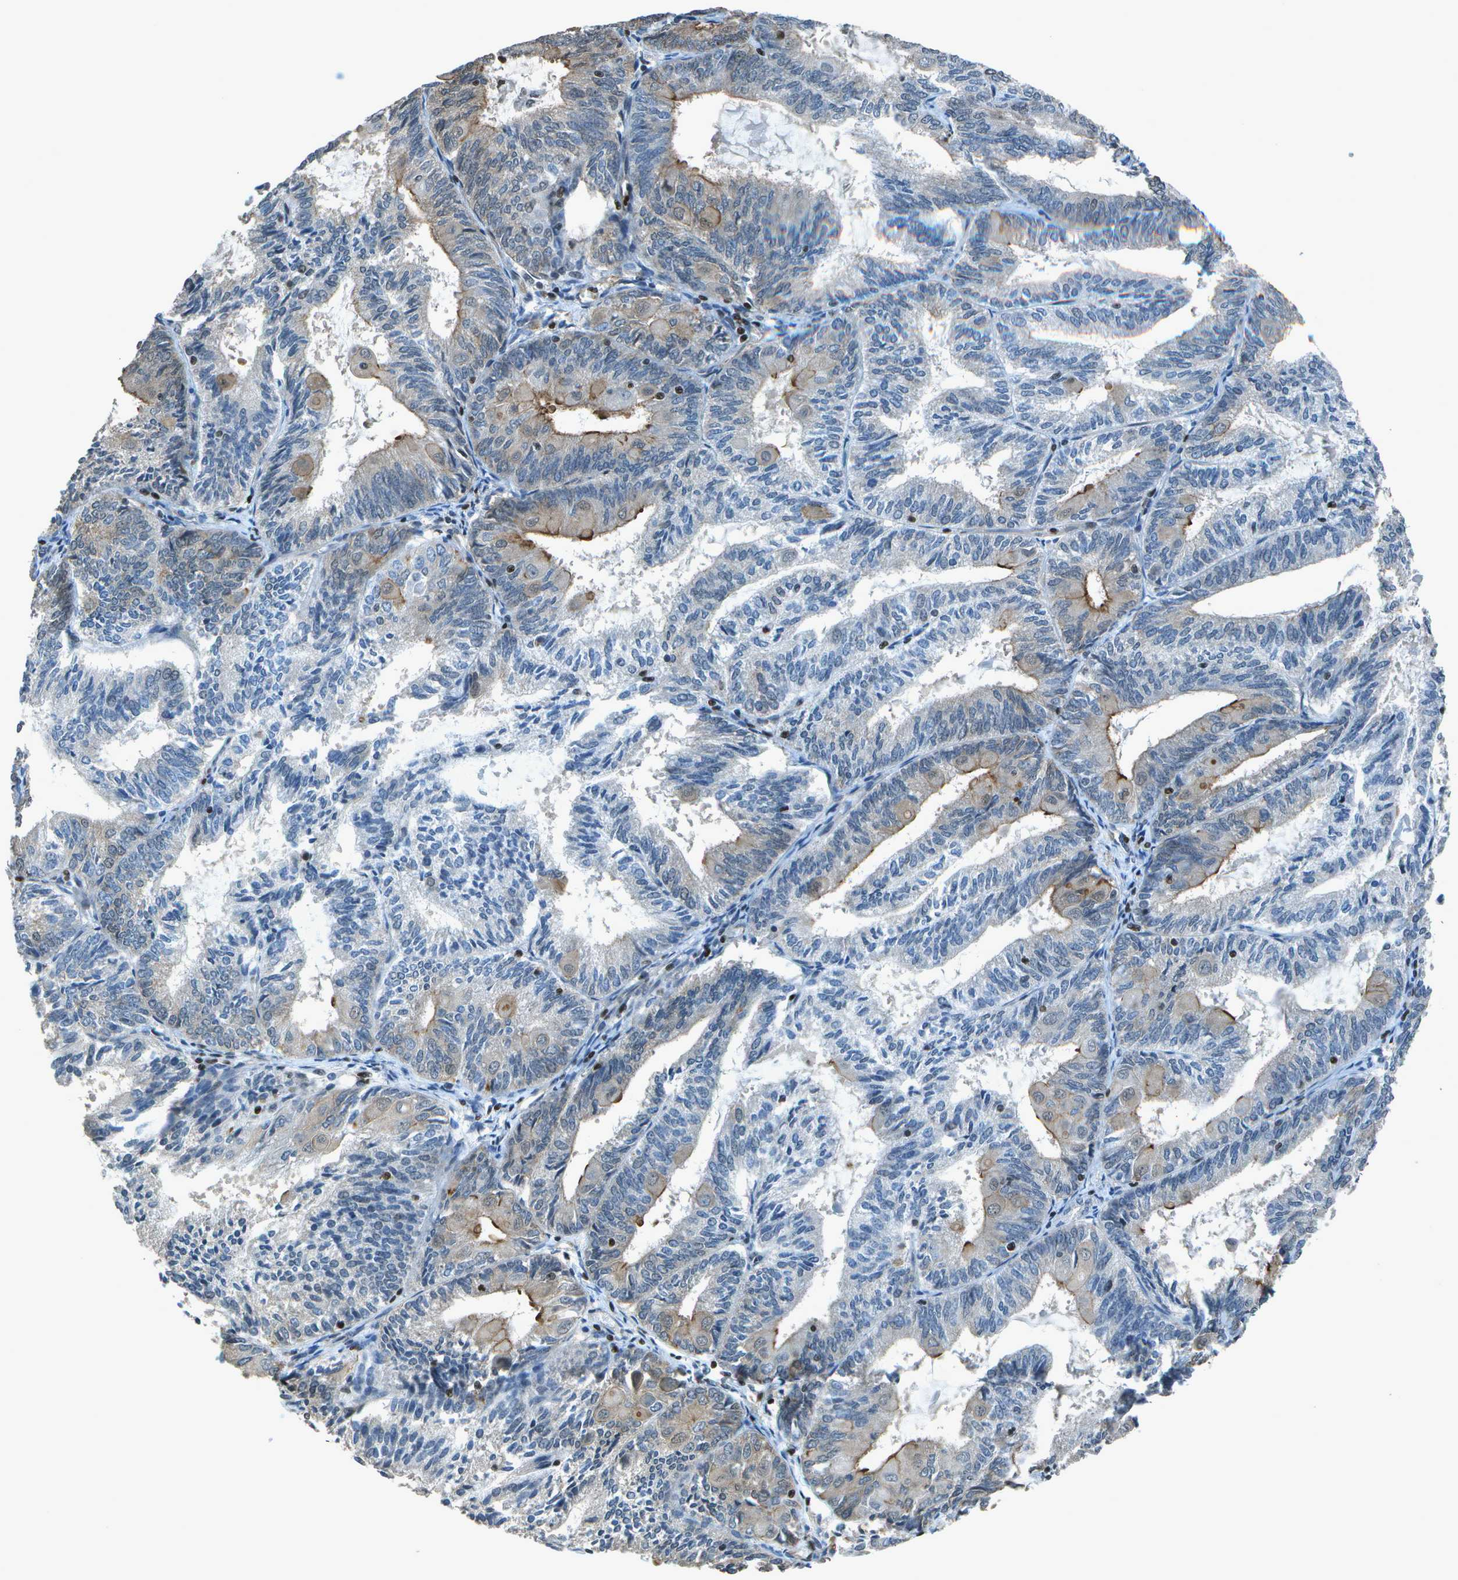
{"staining": {"intensity": "moderate", "quantity": "<25%", "location": "cytoplasmic/membranous"}, "tissue": "endometrial cancer", "cell_type": "Tumor cells", "image_type": "cancer", "snomed": [{"axis": "morphology", "description": "Adenocarcinoma, NOS"}, {"axis": "topography", "description": "Endometrium"}], "caption": "Protein analysis of adenocarcinoma (endometrial) tissue displays moderate cytoplasmic/membranous expression in approximately <25% of tumor cells.", "gene": "PDLIM1", "patient": {"sex": "female", "age": 81}}